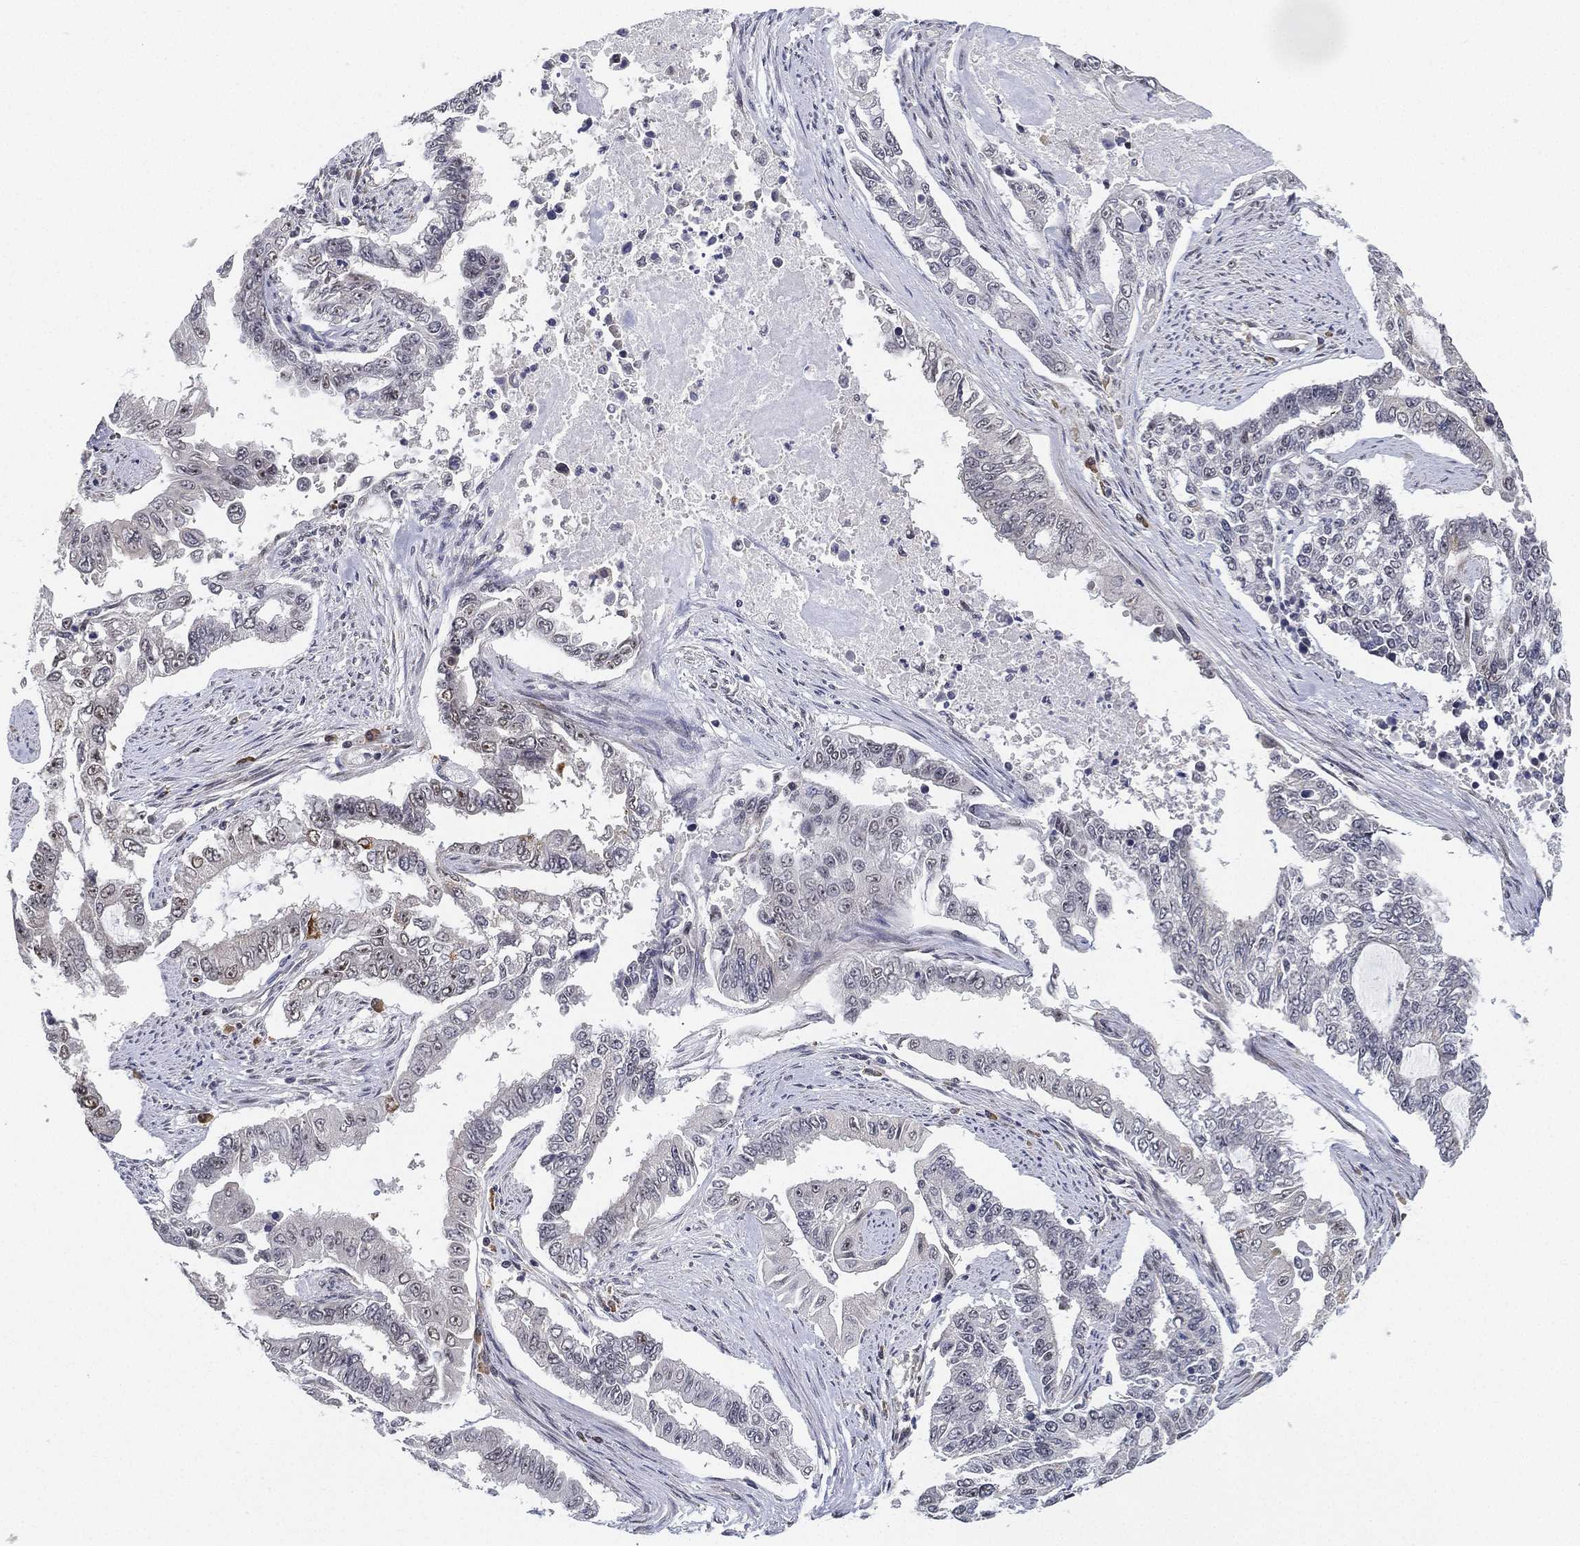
{"staining": {"intensity": "negative", "quantity": "none", "location": "none"}, "tissue": "endometrial cancer", "cell_type": "Tumor cells", "image_type": "cancer", "snomed": [{"axis": "morphology", "description": "Adenocarcinoma, NOS"}, {"axis": "topography", "description": "Uterus"}], "caption": "Immunohistochemistry (IHC) photomicrograph of adenocarcinoma (endometrial) stained for a protein (brown), which exhibits no positivity in tumor cells. (DAB (3,3'-diaminobenzidine) immunohistochemistry (IHC) with hematoxylin counter stain).", "gene": "PPP1R16B", "patient": {"sex": "female", "age": 59}}